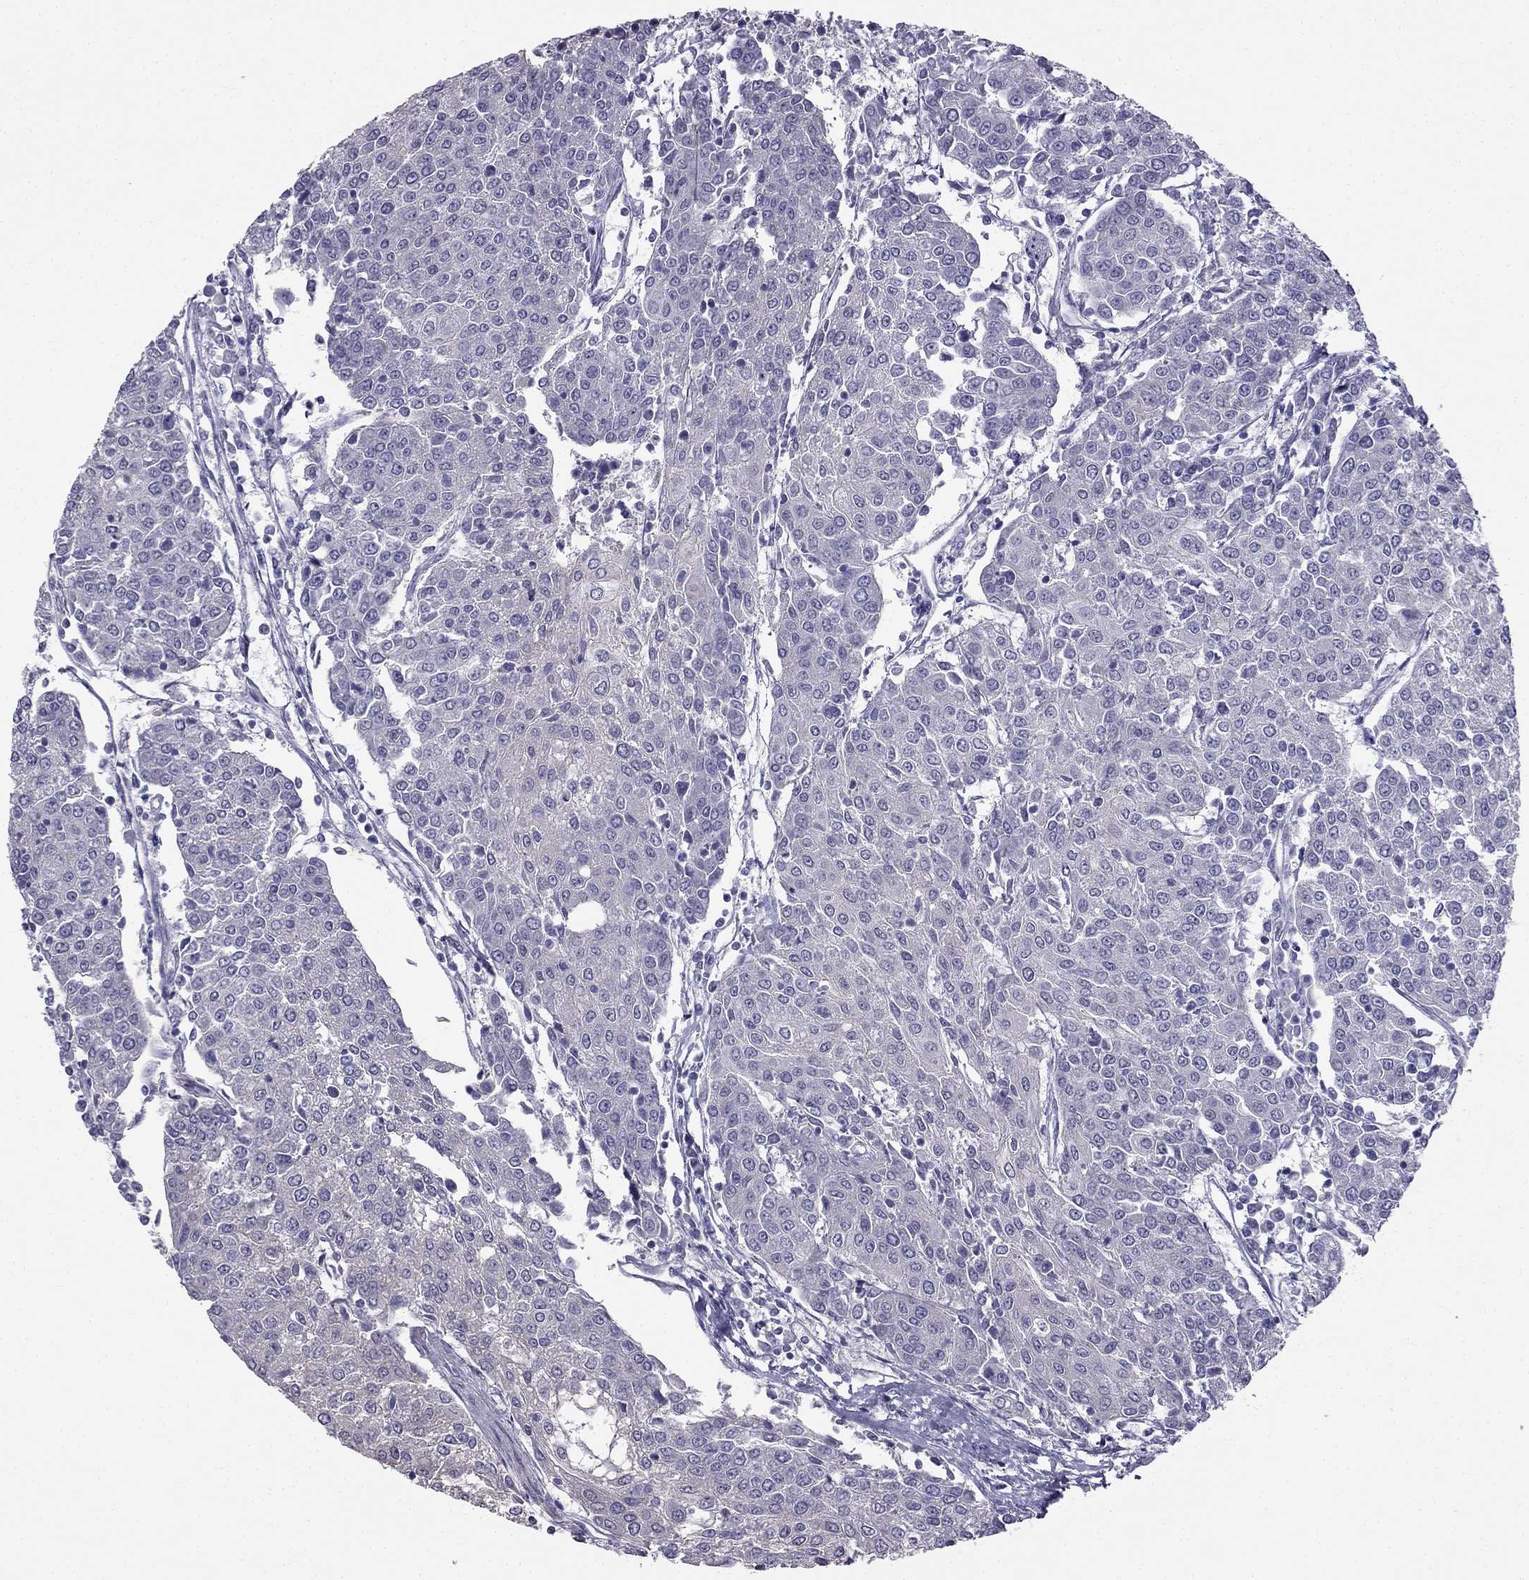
{"staining": {"intensity": "negative", "quantity": "none", "location": "none"}, "tissue": "urothelial cancer", "cell_type": "Tumor cells", "image_type": "cancer", "snomed": [{"axis": "morphology", "description": "Urothelial carcinoma, High grade"}, {"axis": "topography", "description": "Urinary bladder"}], "caption": "Immunohistochemical staining of human urothelial cancer shows no significant staining in tumor cells.", "gene": "HSFX1", "patient": {"sex": "female", "age": 85}}